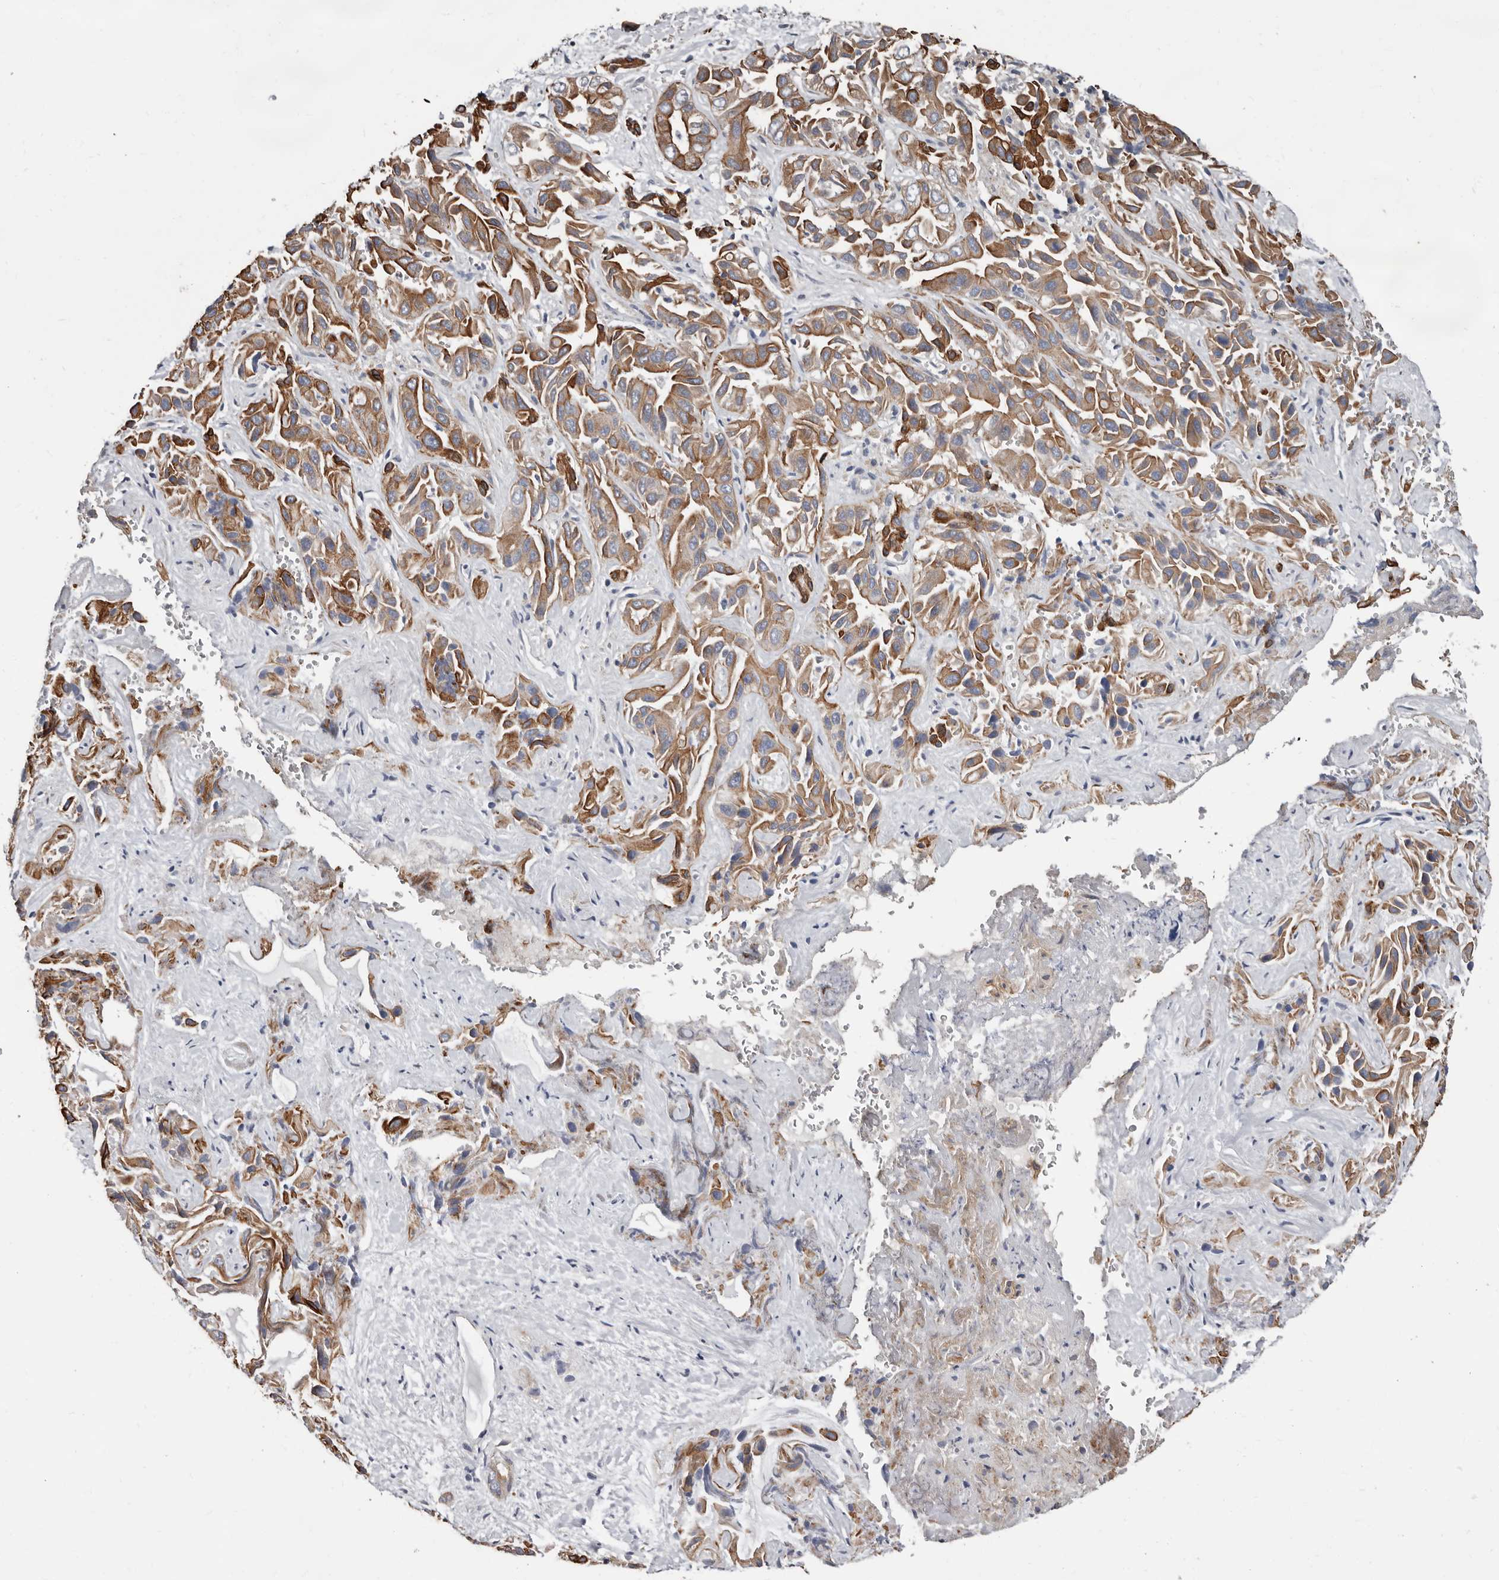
{"staining": {"intensity": "strong", "quantity": "25%-75%", "location": "cytoplasmic/membranous"}, "tissue": "liver cancer", "cell_type": "Tumor cells", "image_type": "cancer", "snomed": [{"axis": "morphology", "description": "Cholangiocarcinoma"}, {"axis": "topography", "description": "Liver"}], "caption": "Immunohistochemical staining of human liver cancer (cholangiocarcinoma) demonstrates high levels of strong cytoplasmic/membranous protein expression in about 25%-75% of tumor cells.", "gene": "MRPL18", "patient": {"sex": "female", "age": 52}}